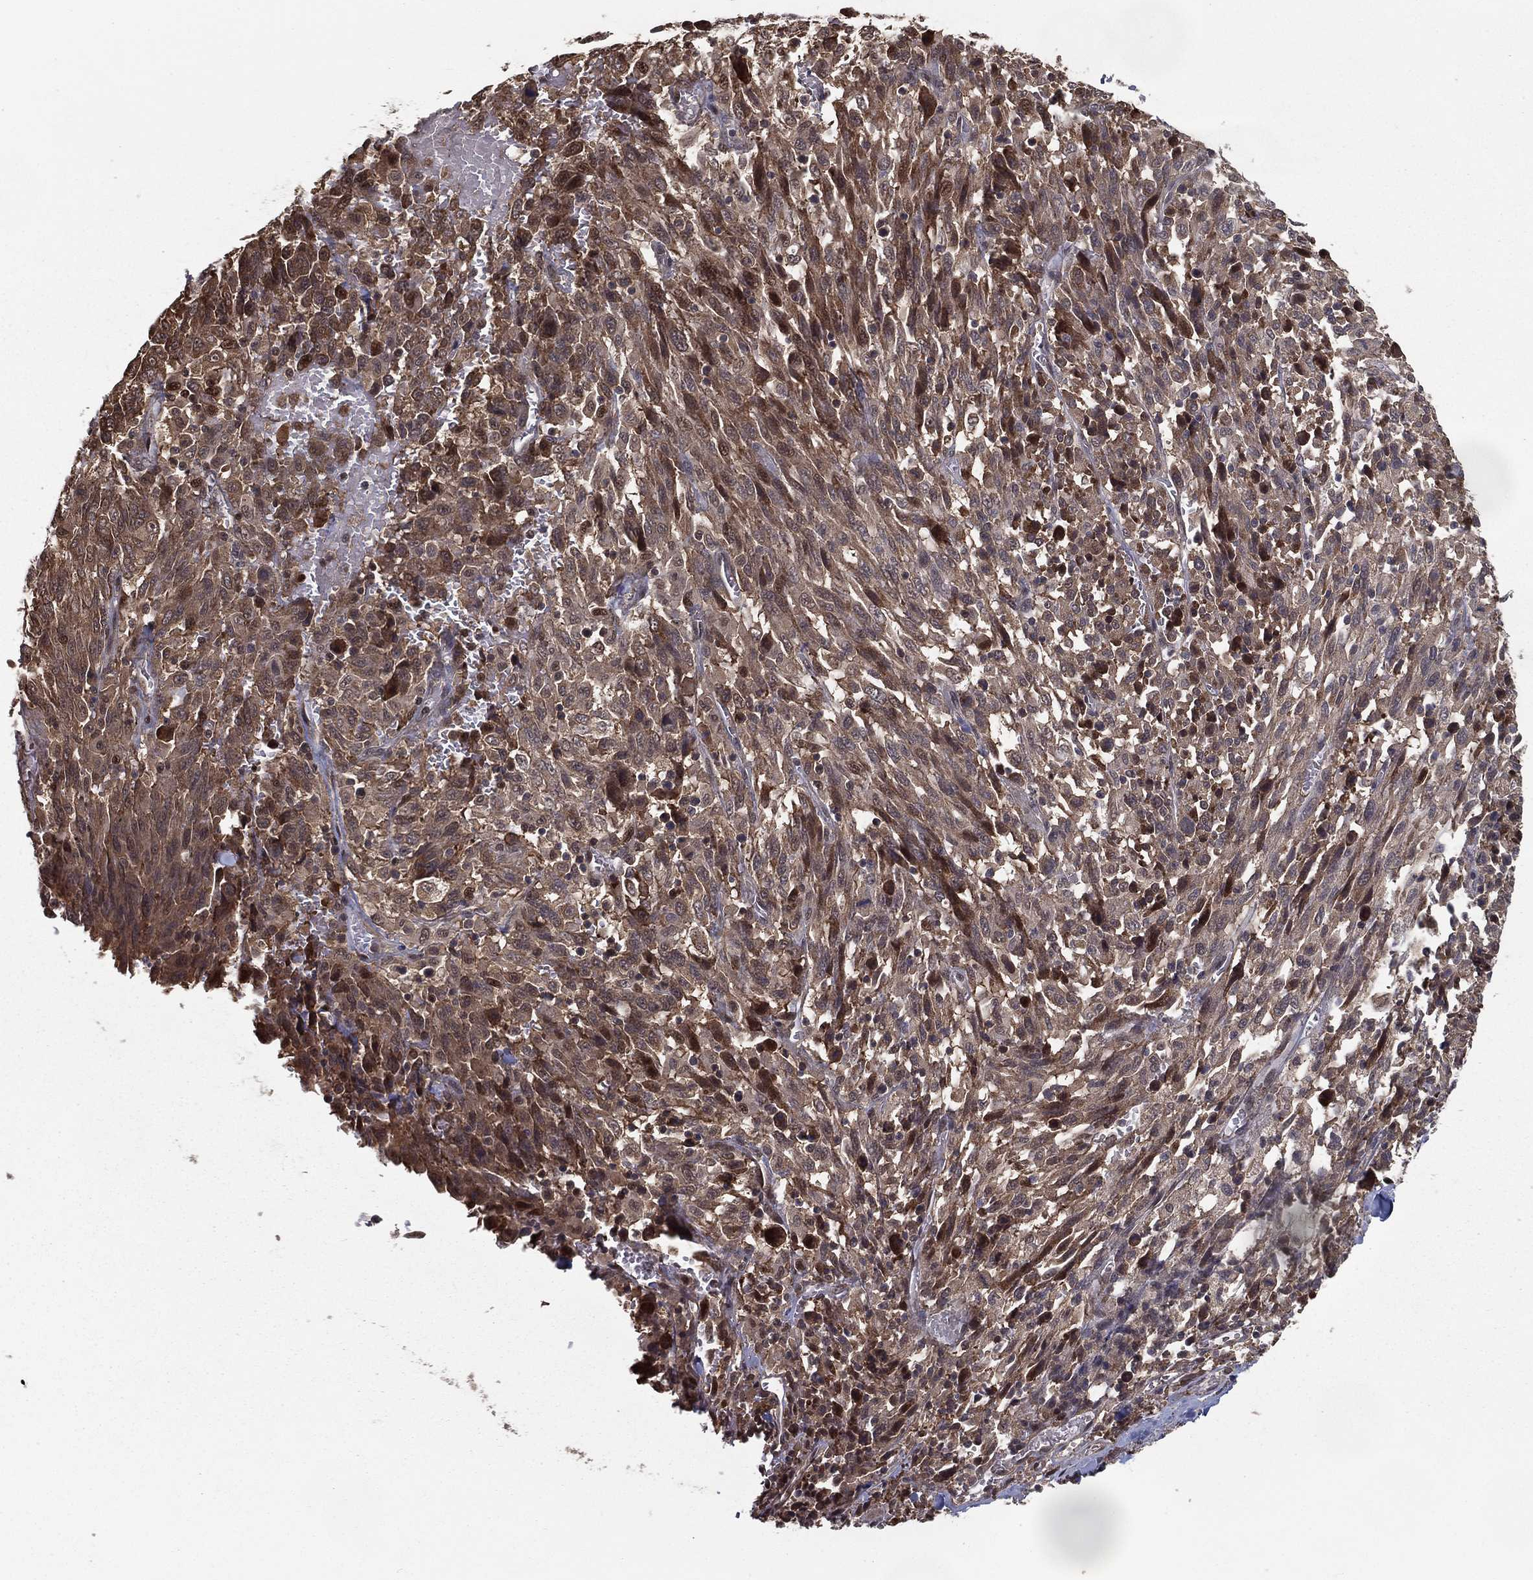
{"staining": {"intensity": "moderate", "quantity": "<25%", "location": "cytoplasmic/membranous,nuclear"}, "tissue": "melanoma", "cell_type": "Tumor cells", "image_type": "cancer", "snomed": [{"axis": "morphology", "description": "Malignant melanoma, NOS"}, {"axis": "topography", "description": "Skin"}], "caption": "Malignant melanoma tissue reveals moderate cytoplasmic/membranous and nuclear expression in about <25% of tumor cells", "gene": "SLC6A6", "patient": {"sex": "female", "age": 91}}